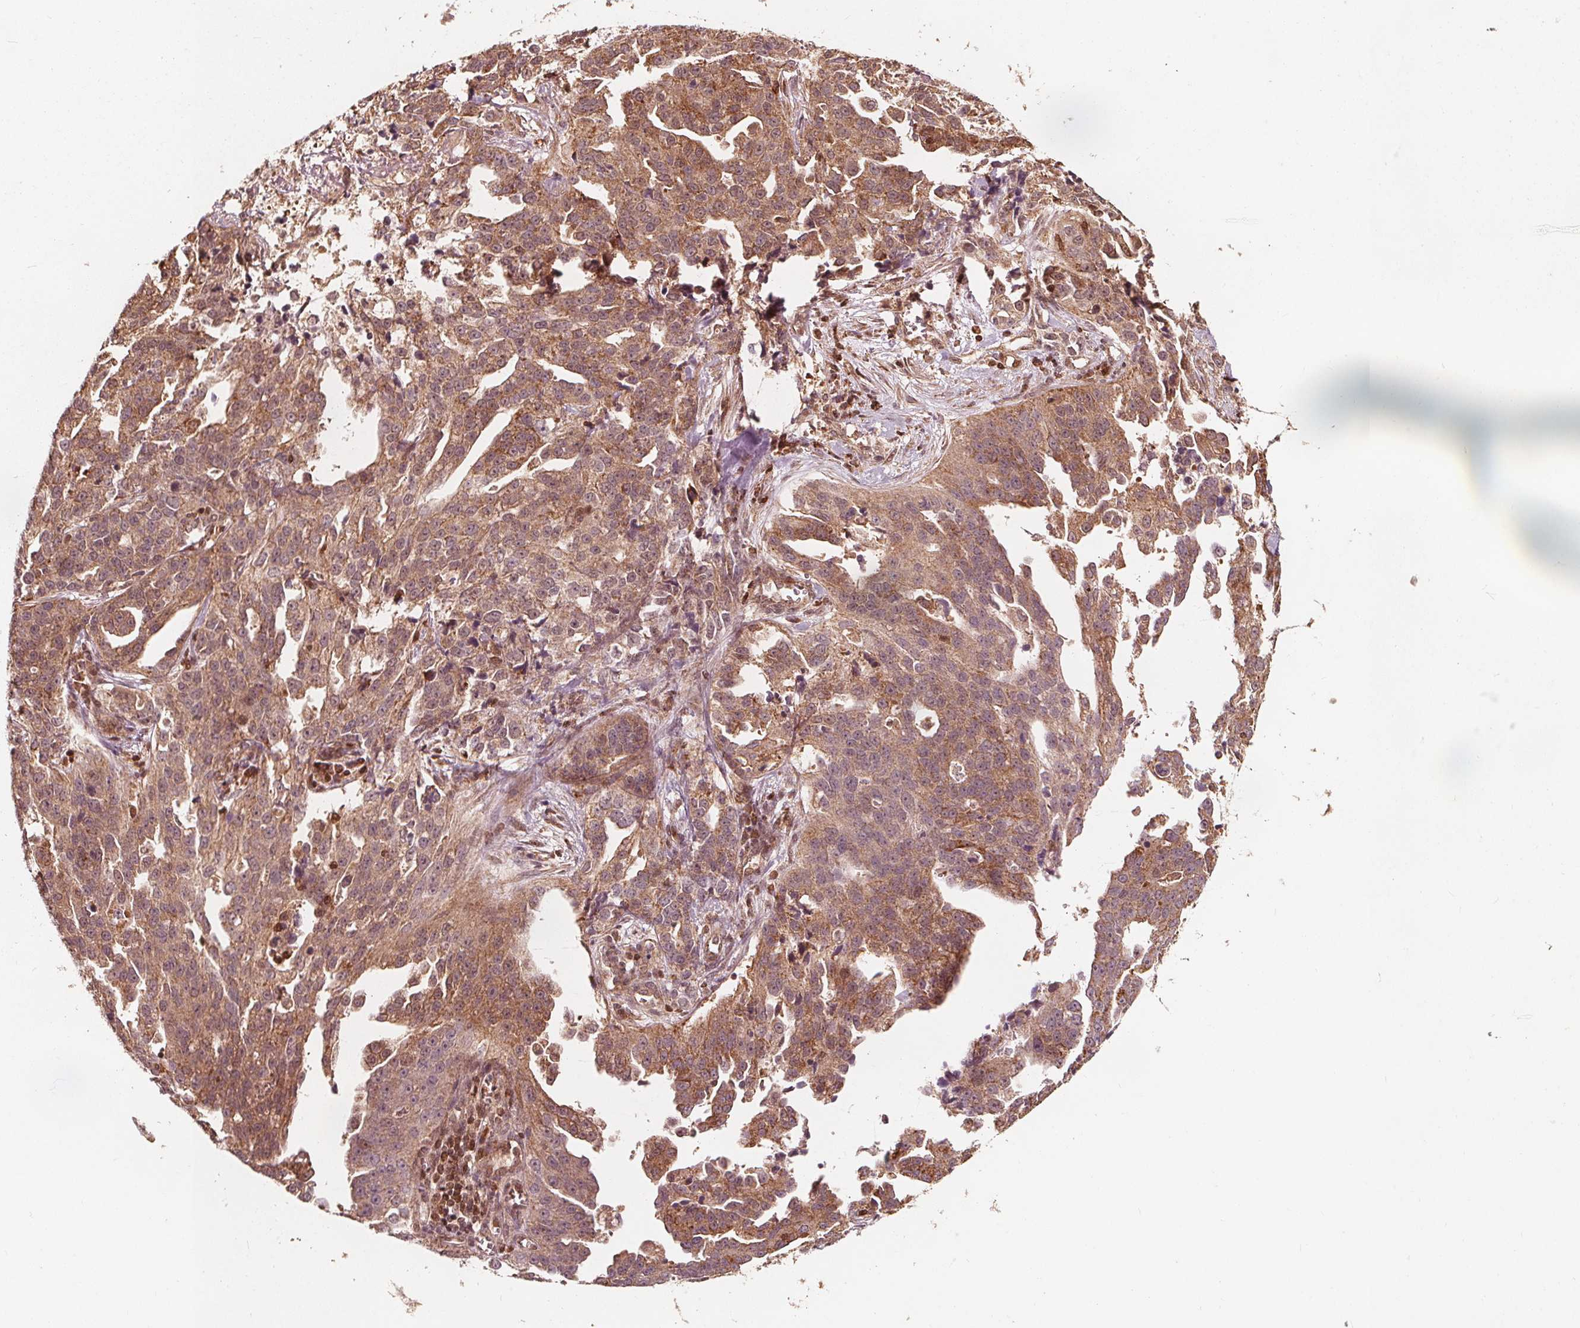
{"staining": {"intensity": "moderate", "quantity": ">75%", "location": "cytoplasmic/membranous"}, "tissue": "ovarian cancer", "cell_type": "Tumor cells", "image_type": "cancer", "snomed": [{"axis": "morphology", "description": "Cystadenocarcinoma, serous, NOS"}, {"axis": "topography", "description": "Ovary"}], "caption": "Immunohistochemical staining of human ovarian cancer (serous cystadenocarcinoma) shows medium levels of moderate cytoplasmic/membranous protein expression in approximately >75% of tumor cells. (Stains: DAB (3,3'-diaminobenzidine) in brown, nuclei in blue, Microscopy: brightfield microscopy at high magnification).", "gene": "AIP", "patient": {"sex": "female", "age": 75}}